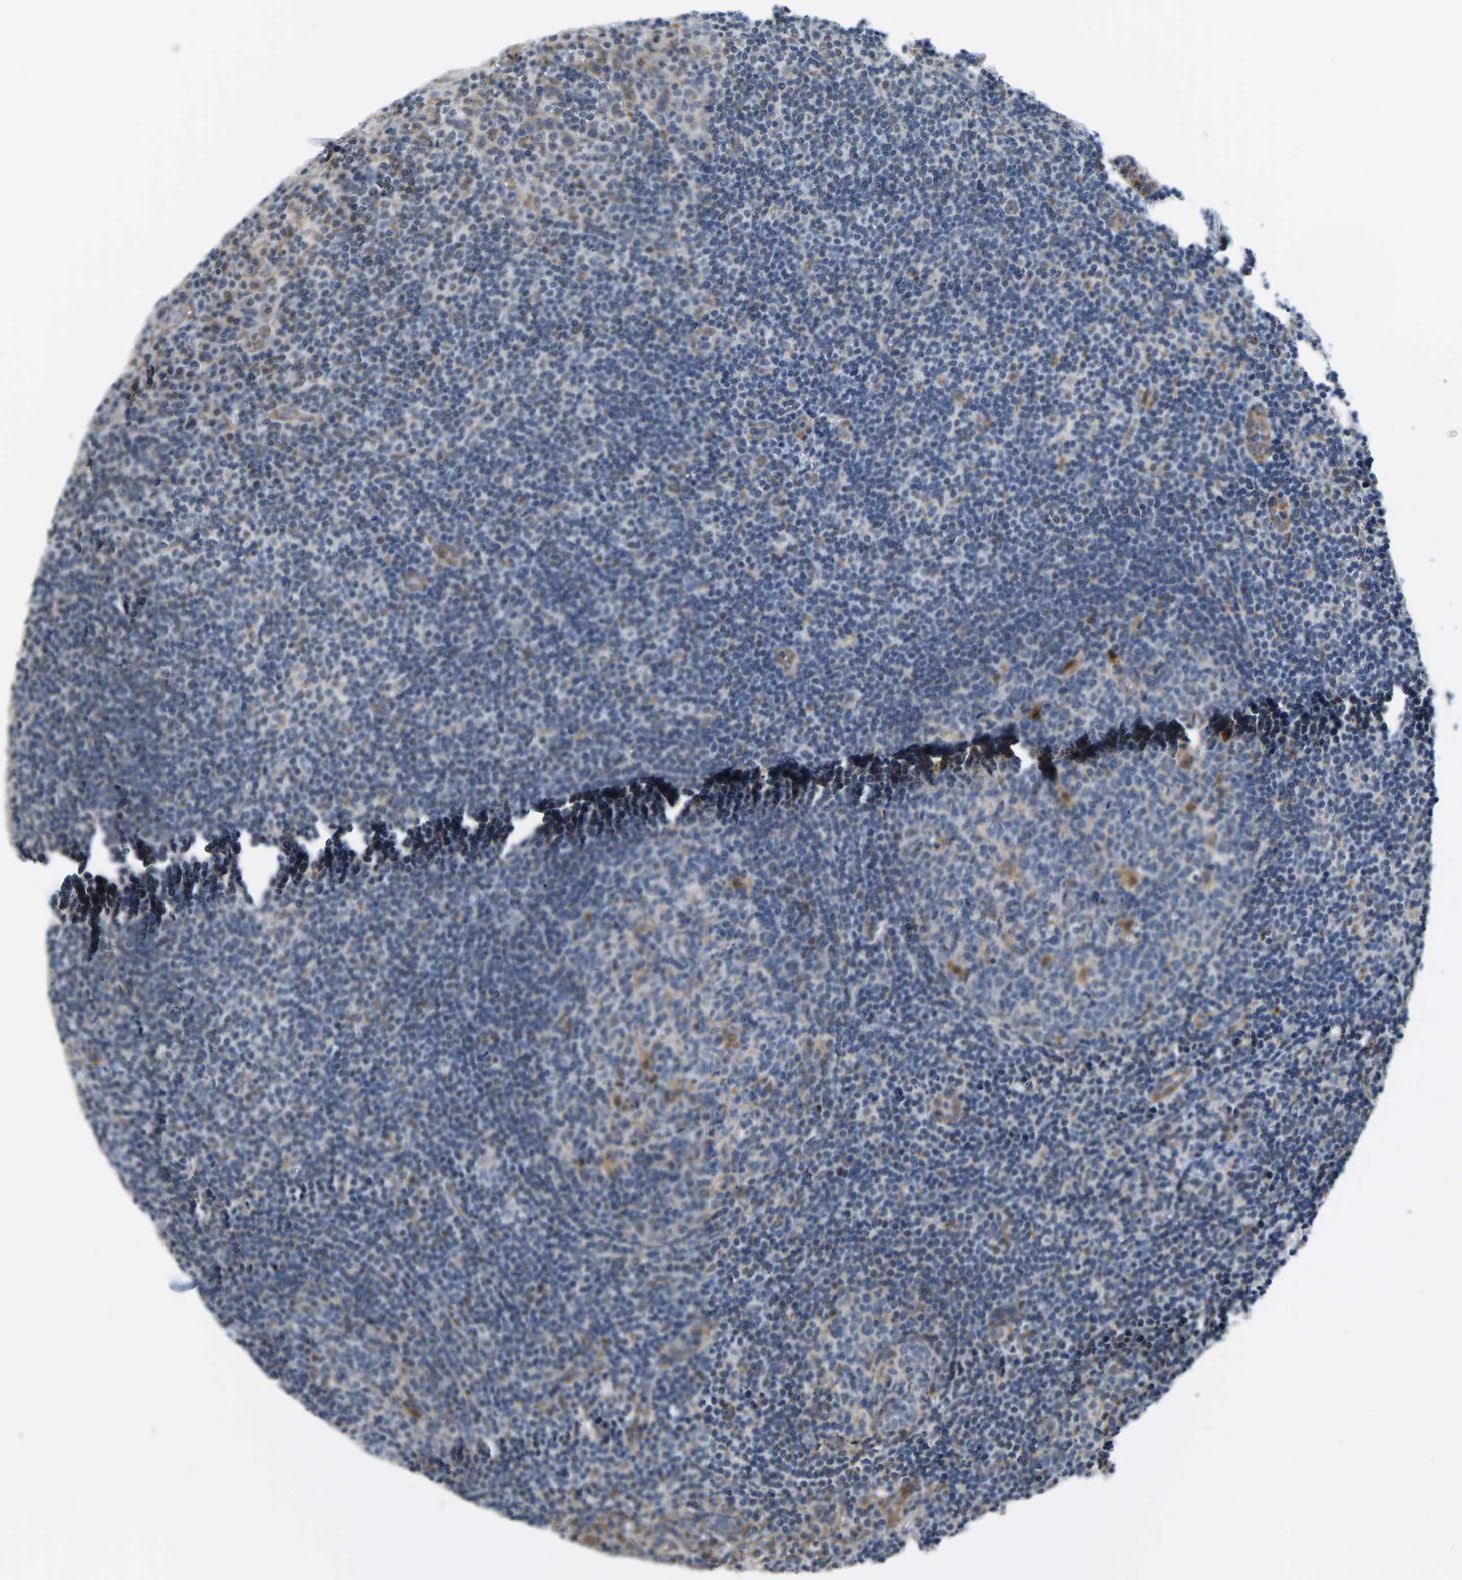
{"staining": {"intensity": "moderate", "quantity": "<25%", "location": "cytoplasmic/membranous,nuclear"}, "tissue": "tonsil", "cell_type": "Germinal center cells", "image_type": "normal", "snomed": [{"axis": "morphology", "description": "Normal tissue, NOS"}, {"axis": "topography", "description": "Tonsil"}], "caption": "Protein expression analysis of unremarkable tonsil exhibits moderate cytoplasmic/membranous,nuclear expression in about <25% of germinal center cells. (brown staining indicates protein expression, while blue staining denotes nuclei).", "gene": "BNIP3L", "patient": {"sex": "male", "age": 37}}